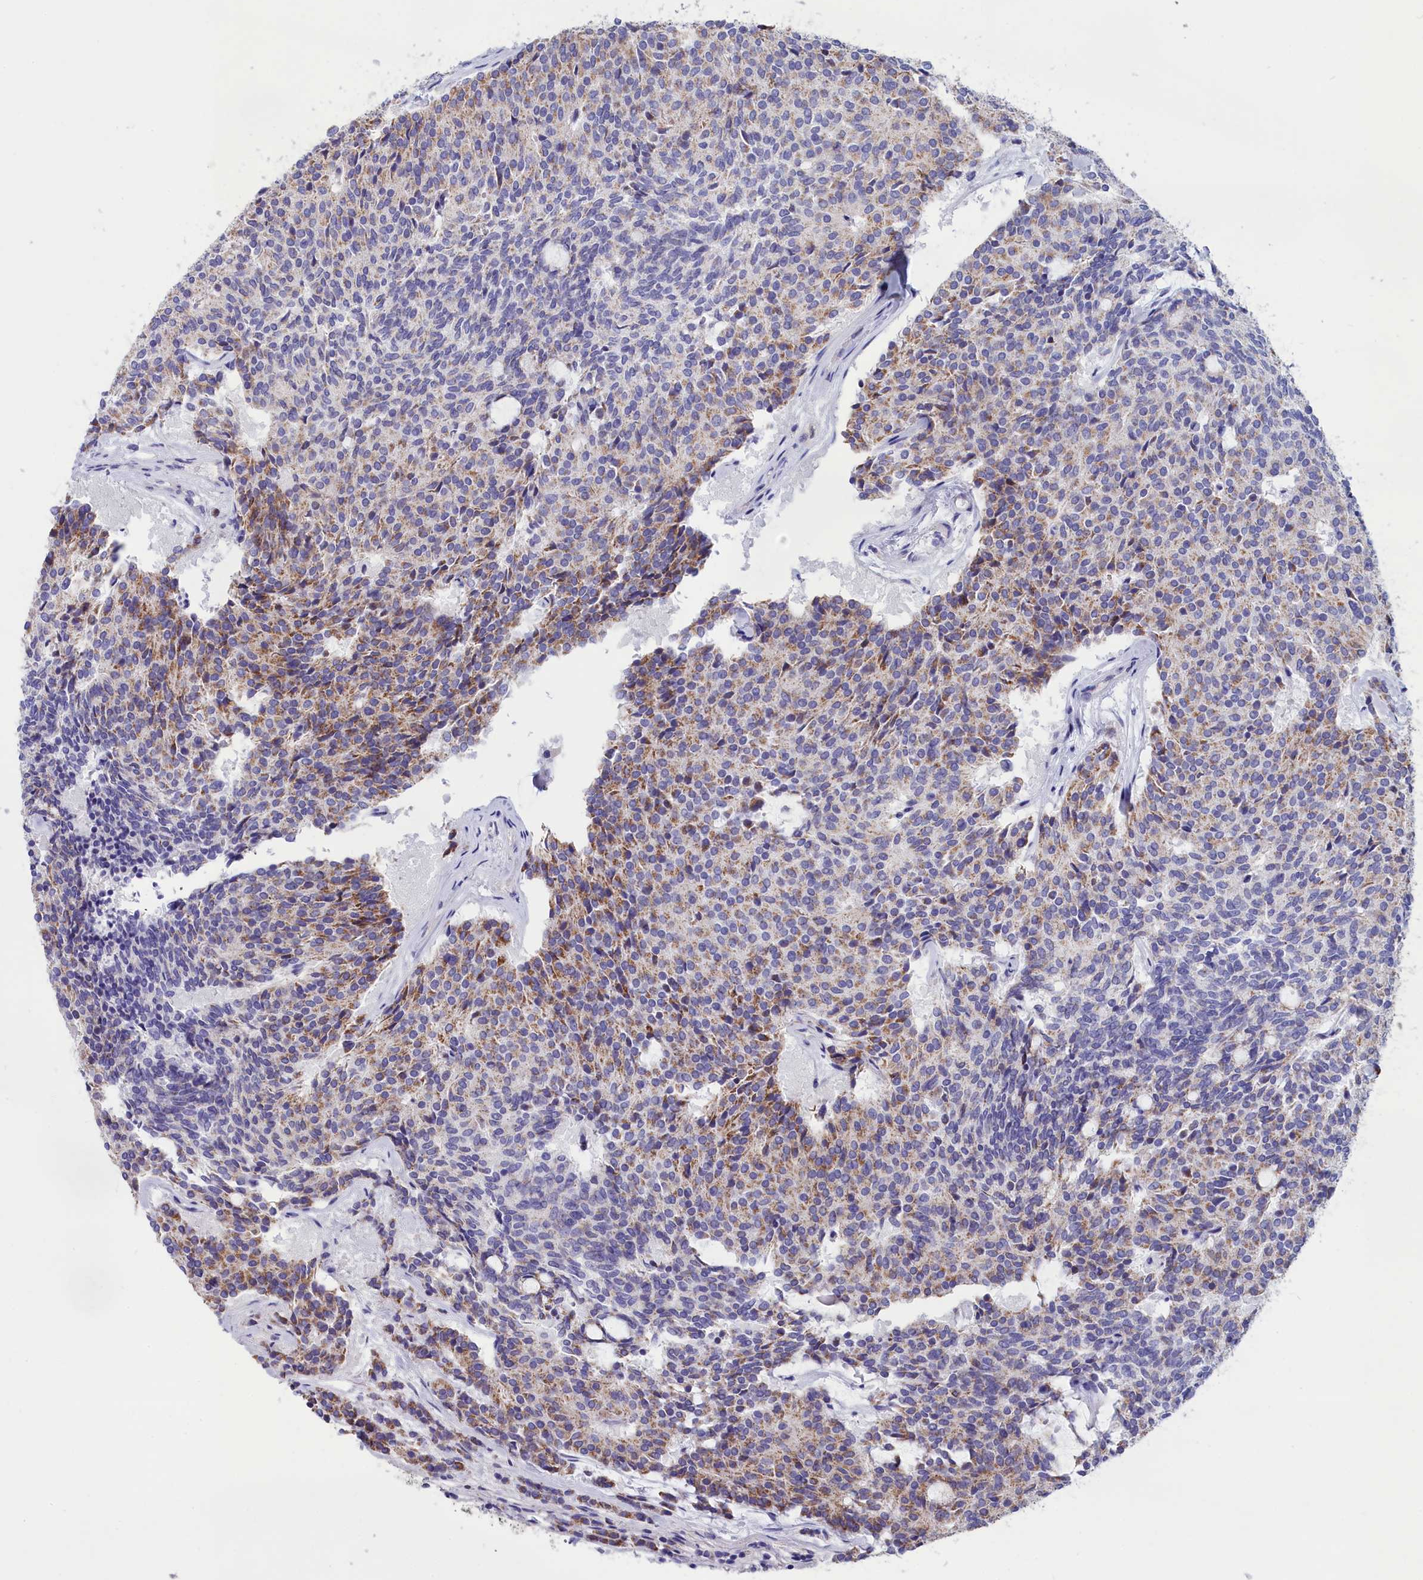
{"staining": {"intensity": "moderate", "quantity": "25%-75%", "location": "cytoplasmic/membranous"}, "tissue": "carcinoid", "cell_type": "Tumor cells", "image_type": "cancer", "snomed": [{"axis": "morphology", "description": "Carcinoid, malignant, NOS"}, {"axis": "topography", "description": "Pancreas"}], "caption": "Human carcinoid stained with a protein marker reveals moderate staining in tumor cells.", "gene": "PRDM12", "patient": {"sex": "female", "age": 54}}